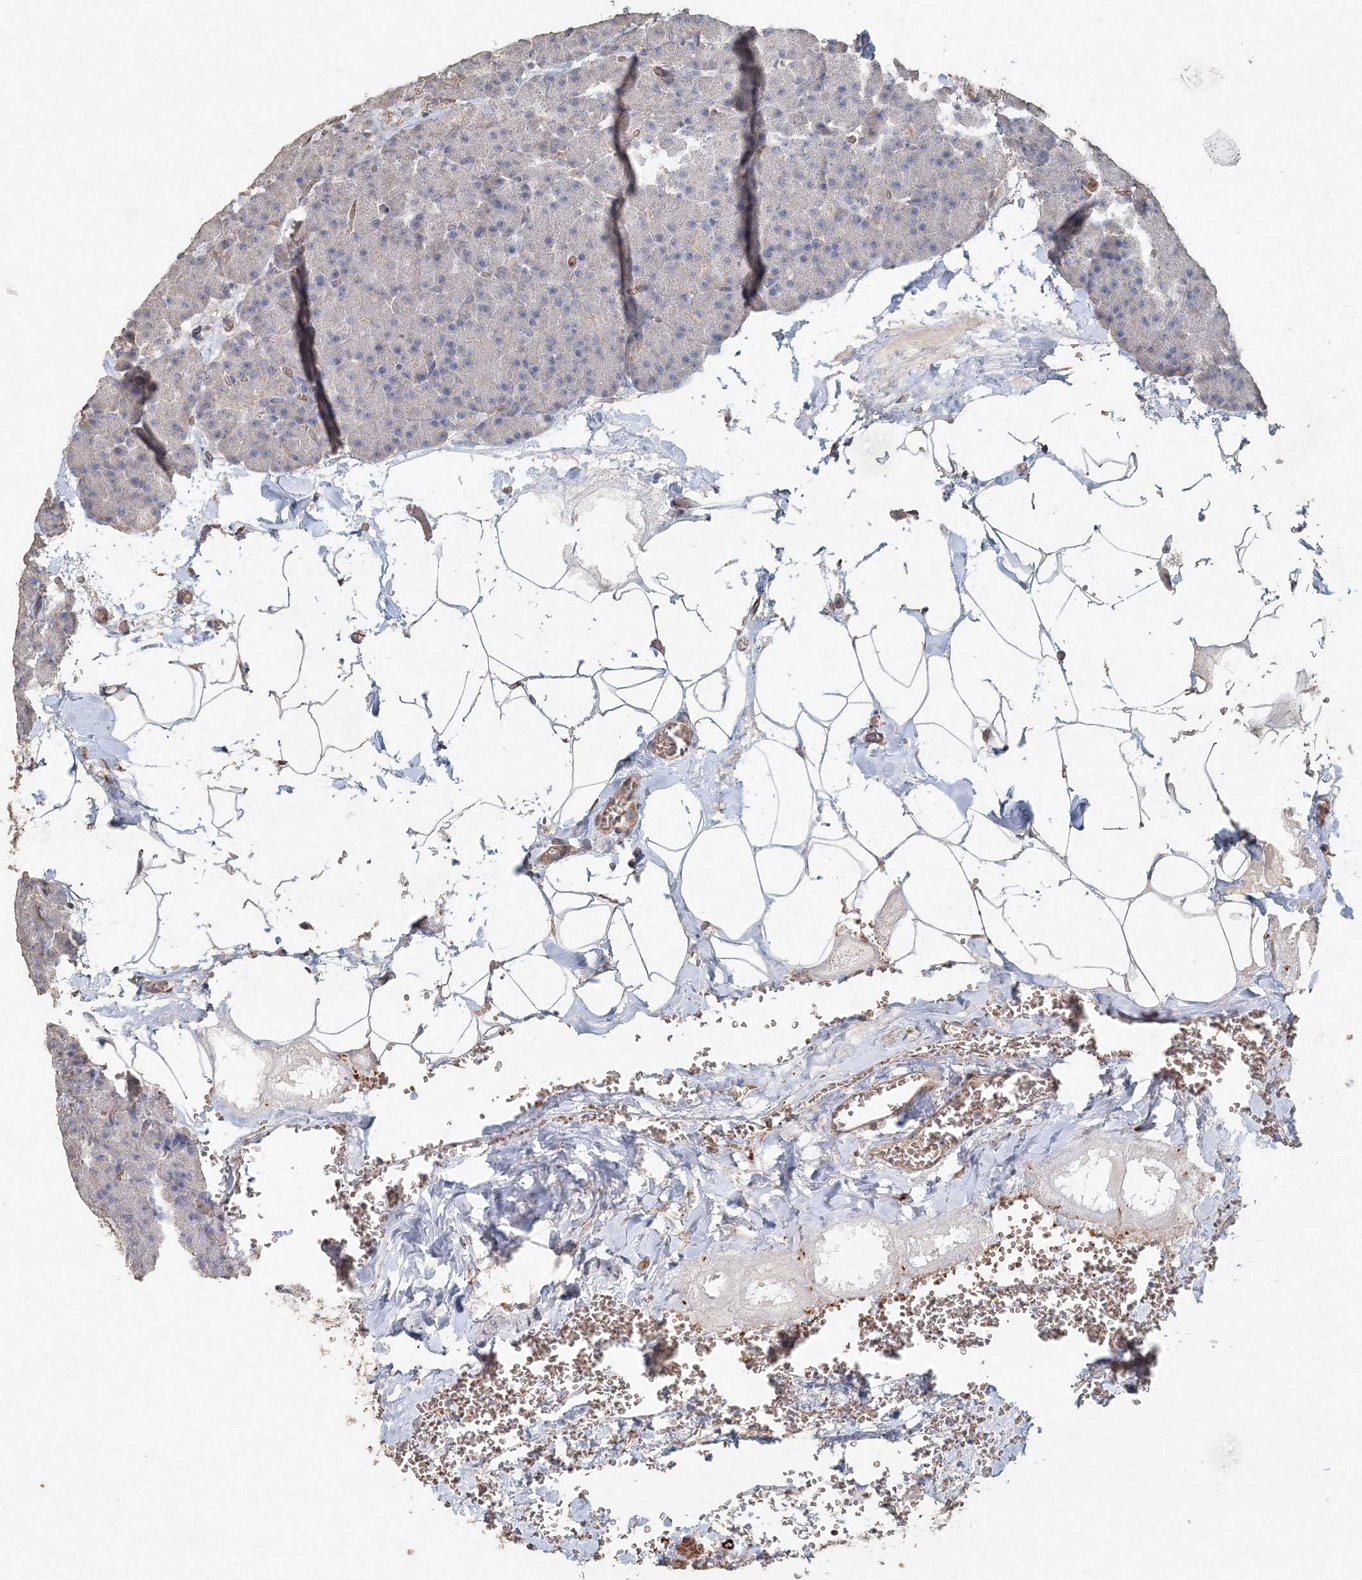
{"staining": {"intensity": "weak", "quantity": "<25%", "location": "cytoplasmic/membranous"}, "tissue": "pancreas", "cell_type": "Exocrine glandular cells", "image_type": "normal", "snomed": [{"axis": "morphology", "description": "Normal tissue, NOS"}, {"axis": "morphology", "description": "Carcinoid, malignant, NOS"}, {"axis": "topography", "description": "Pancreas"}], "caption": "IHC micrograph of benign human pancreas stained for a protein (brown), which exhibits no positivity in exocrine glandular cells.", "gene": "NALF2", "patient": {"sex": "female", "age": 35}}